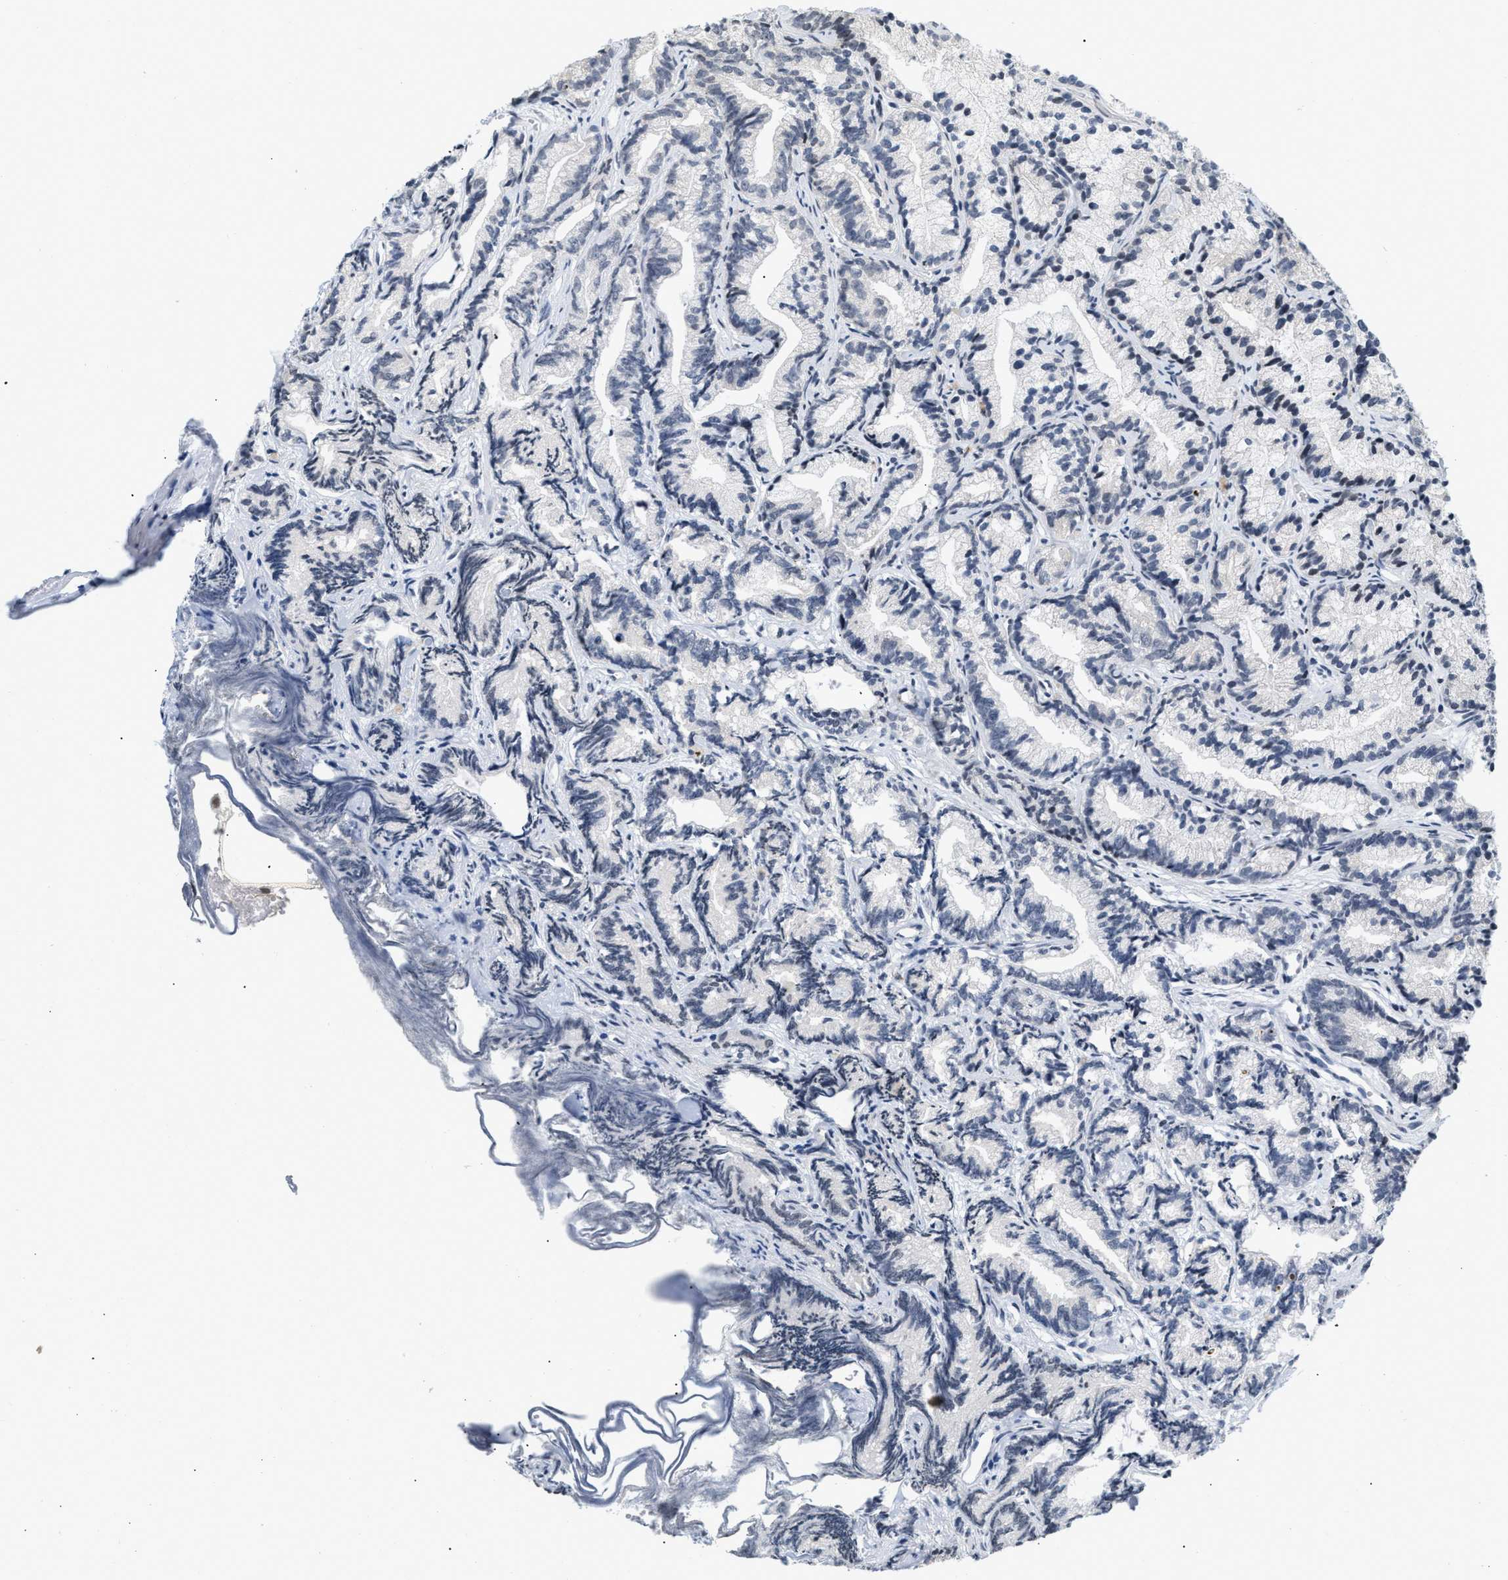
{"staining": {"intensity": "moderate", "quantity": "25%-75%", "location": "nuclear"}, "tissue": "prostate cancer", "cell_type": "Tumor cells", "image_type": "cancer", "snomed": [{"axis": "morphology", "description": "Adenocarcinoma, Low grade"}, {"axis": "topography", "description": "Prostate"}], "caption": "Immunohistochemistry (IHC) (DAB) staining of prostate cancer (adenocarcinoma (low-grade)) reveals moderate nuclear protein staining in about 25%-75% of tumor cells. The protein is stained brown, and the nuclei are stained in blue (DAB IHC with brightfield microscopy, high magnification).", "gene": "RAF1", "patient": {"sex": "male", "age": 89}}